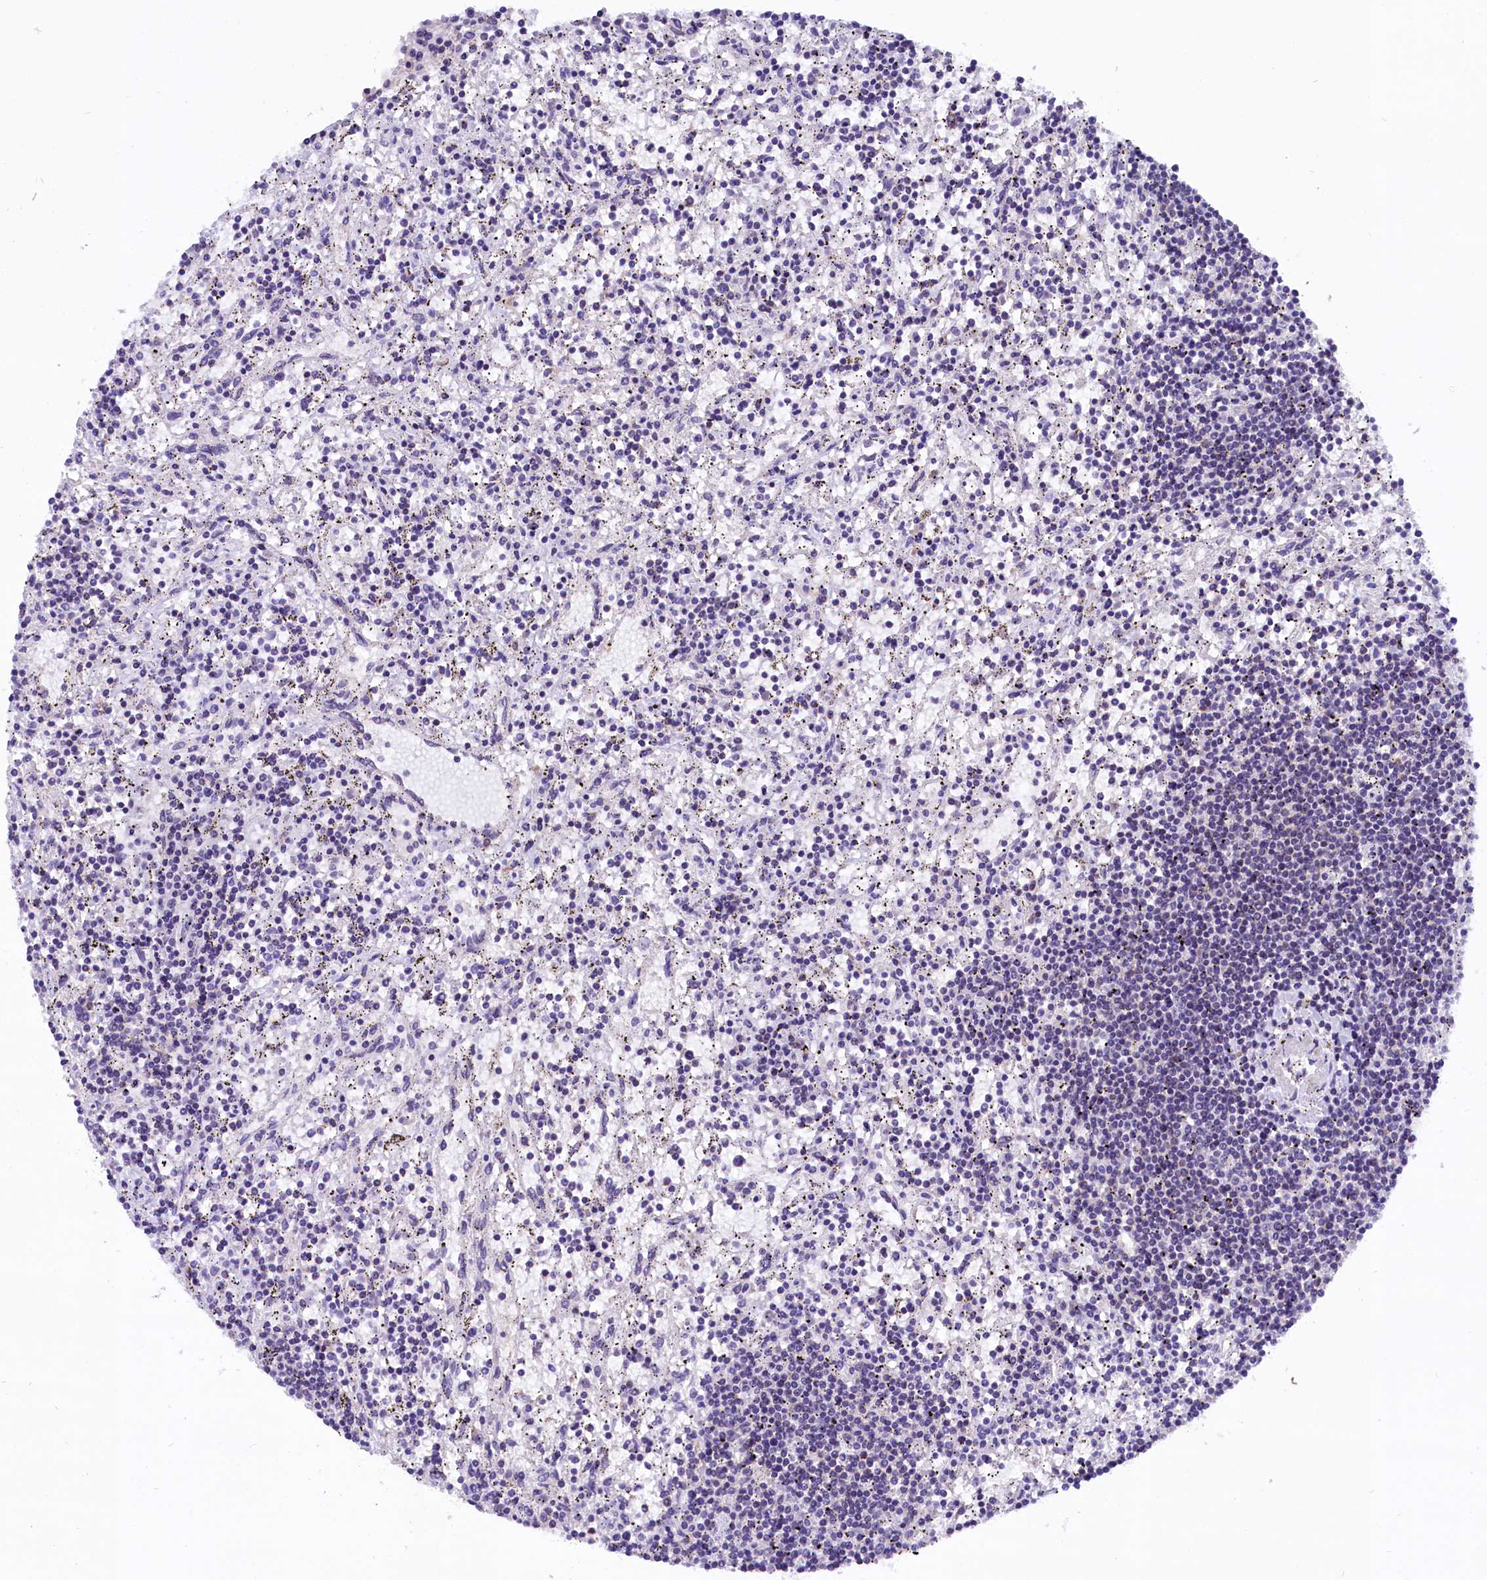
{"staining": {"intensity": "negative", "quantity": "none", "location": "none"}, "tissue": "lymphoma", "cell_type": "Tumor cells", "image_type": "cancer", "snomed": [{"axis": "morphology", "description": "Malignant lymphoma, non-Hodgkin's type, Low grade"}, {"axis": "topography", "description": "Spleen"}], "caption": "Immunohistochemistry (IHC) of low-grade malignant lymphoma, non-Hodgkin's type exhibits no expression in tumor cells. (DAB IHC visualized using brightfield microscopy, high magnification).", "gene": "ABAT", "patient": {"sex": "male", "age": 76}}